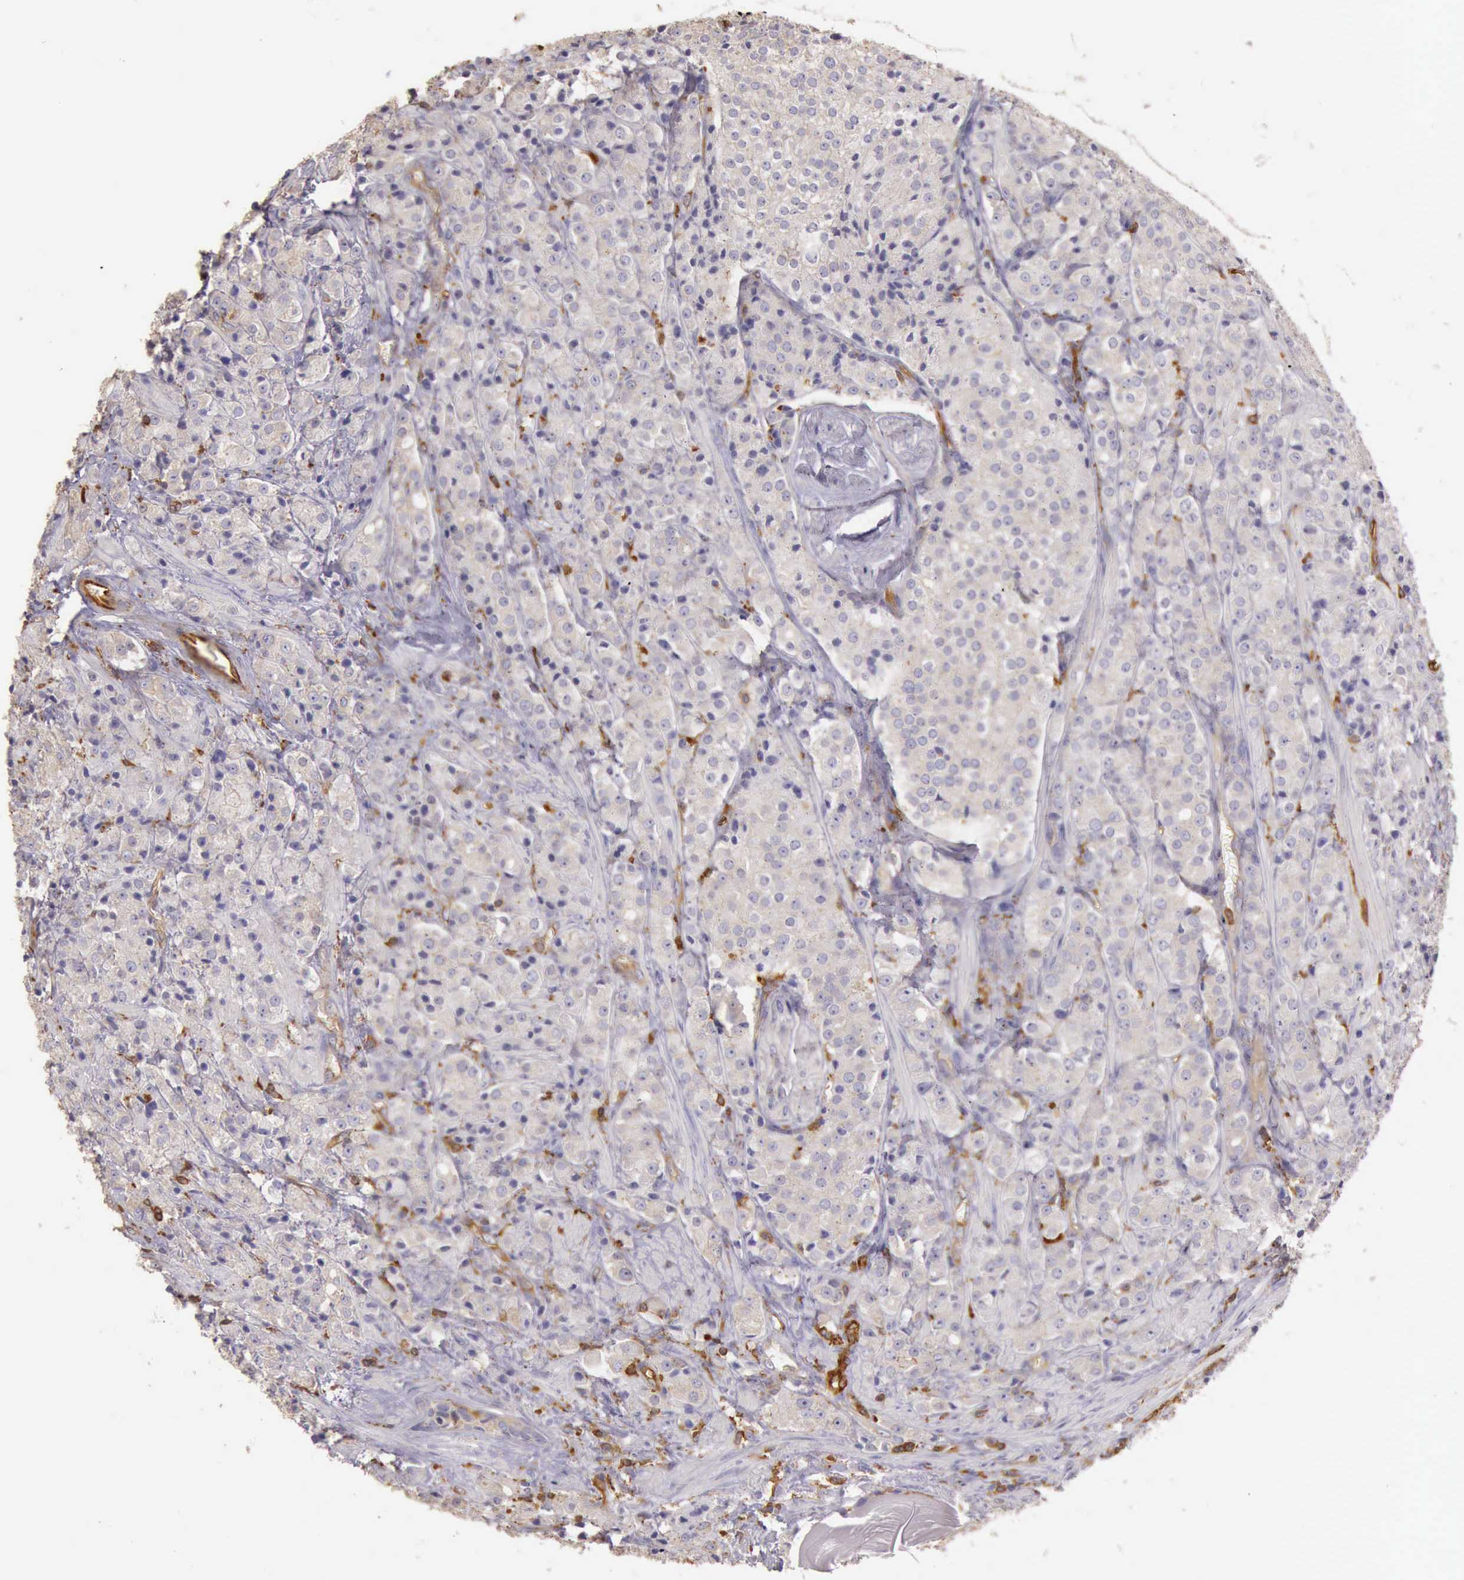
{"staining": {"intensity": "weak", "quantity": "<25%", "location": "cytoplasmic/membranous"}, "tissue": "prostate cancer", "cell_type": "Tumor cells", "image_type": "cancer", "snomed": [{"axis": "morphology", "description": "Adenocarcinoma, Medium grade"}, {"axis": "topography", "description": "Prostate"}], "caption": "Immunohistochemistry image of adenocarcinoma (medium-grade) (prostate) stained for a protein (brown), which displays no positivity in tumor cells.", "gene": "ARHGAP4", "patient": {"sex": "male", "age": 70}}